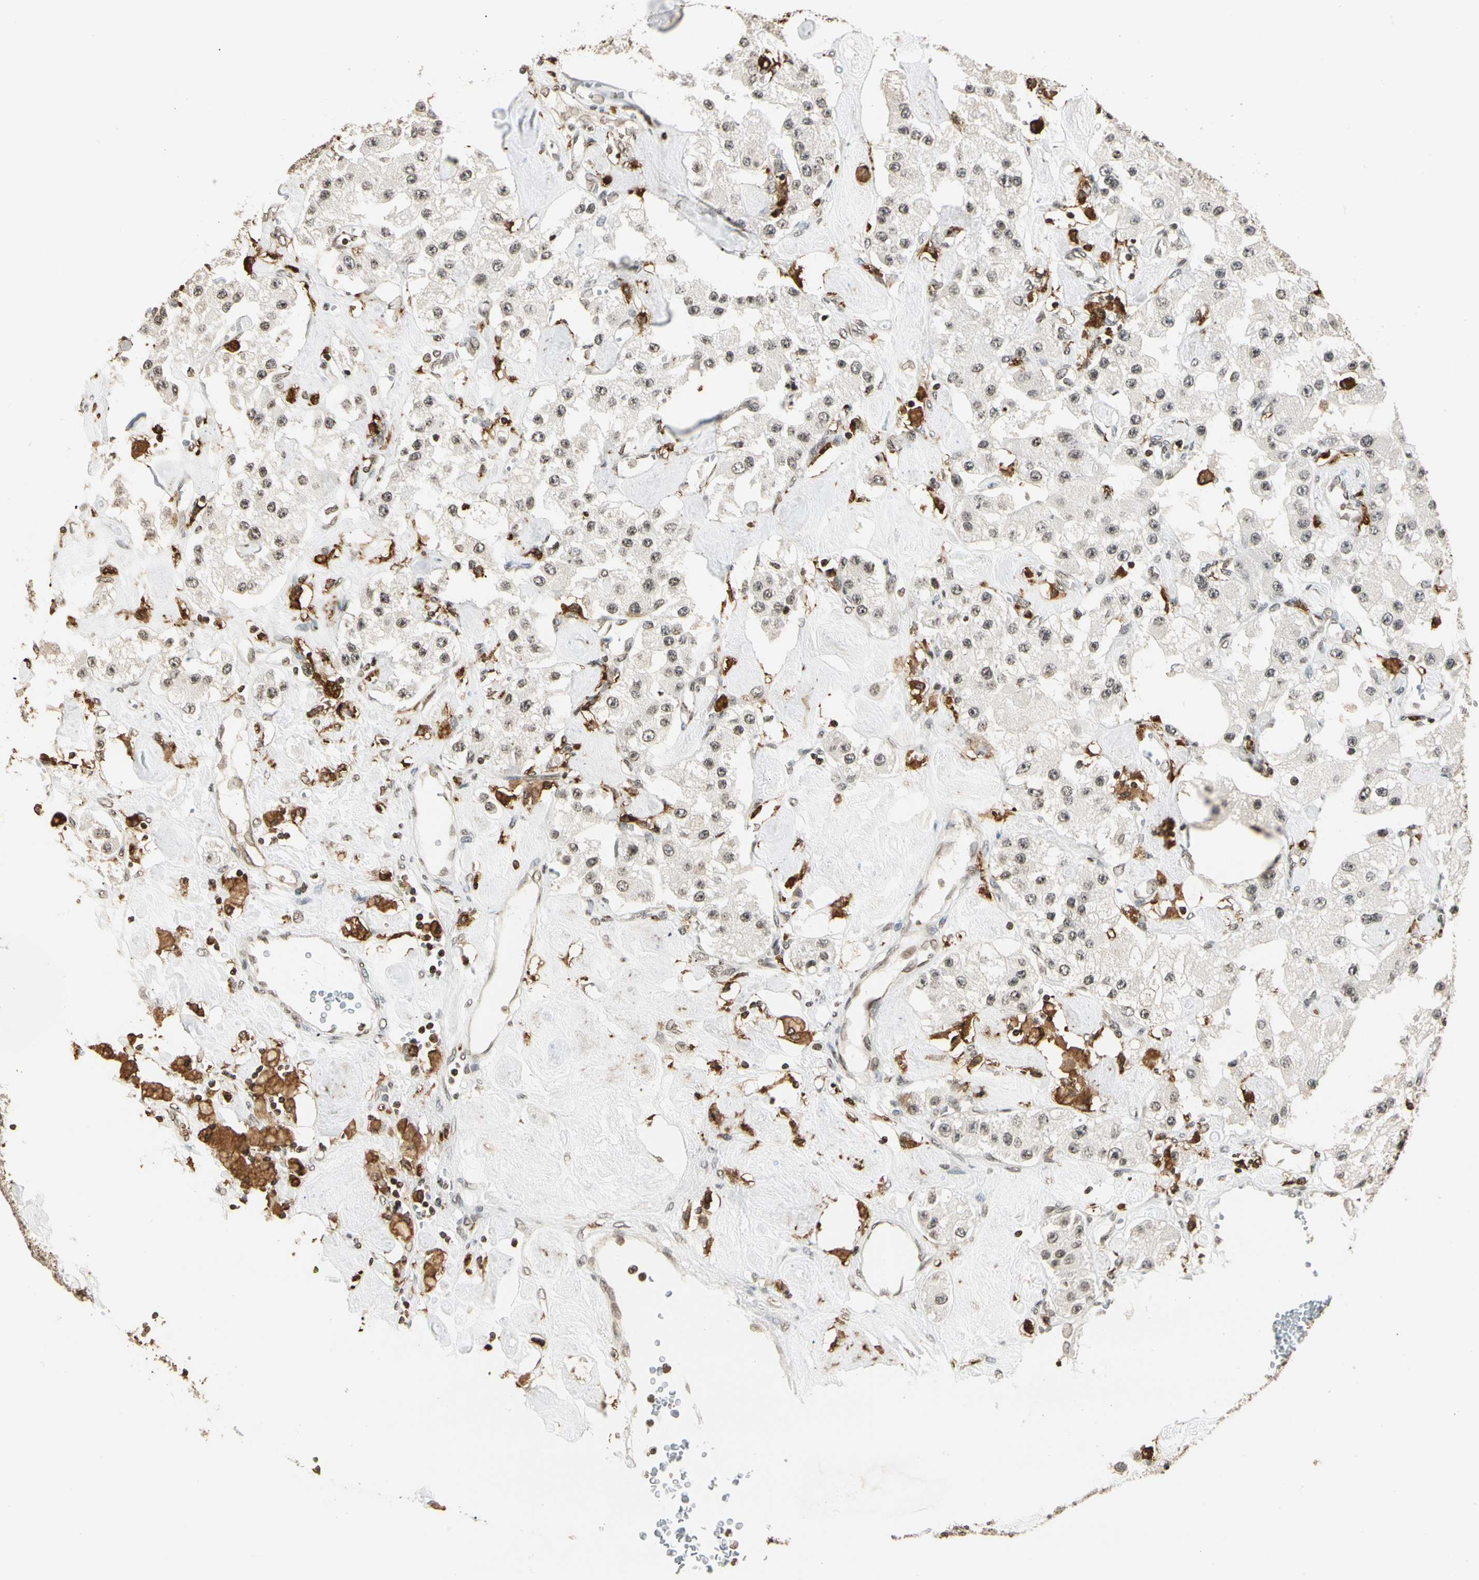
{"staining": {"intensity": "weak", "quantity": ">75%", "location": "nuclear"}, "tissue": "carcinoid", "cell_type": "Tumor cells", "image_type": "cancer", "snomed": [{"axis": "morphology", "description": "Carcinoid, malignant, NOS"}, {"axis": "topography", "description": "Pancreas"}], "caption": "A brown stain highlights weak nuclear expression of a protein in carcinoid tumor cells.", "gene": "FER", "patient": {"sex": "male", "age": 41}}